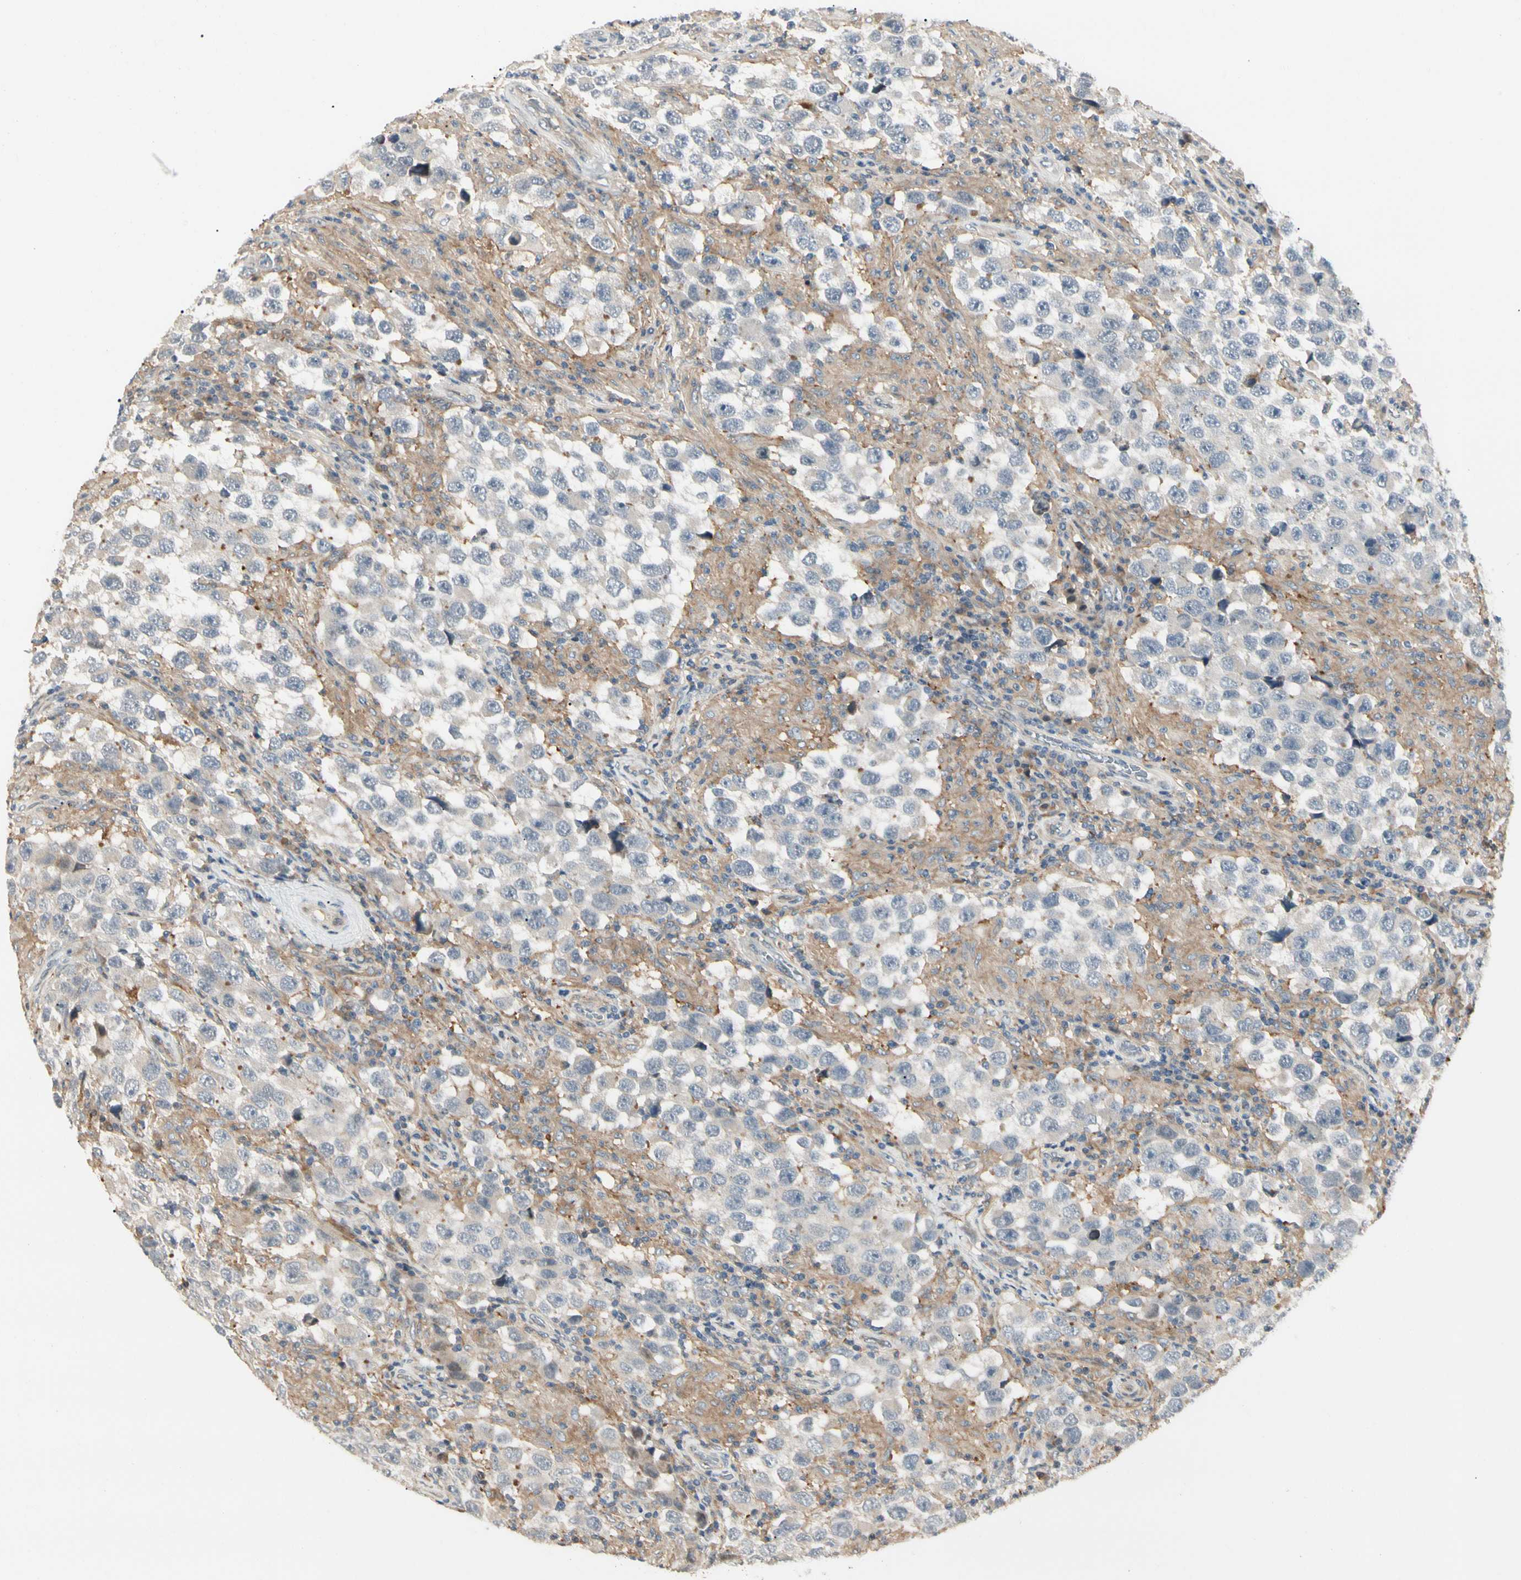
{"staining": {"intensity": "negative", "quantity": "none", "location": "none"}, "tissue": "testis cancer", "cell_type": "Tumor cells", "image_type": "cancer", "snomed": [{"axis": "morphology", "description": "Carcinoma, Embryonal, NOS"}, {"axis": "topography", "description": "Testis"}], "caption": "IHC of testis cancer demonstrates no positivity in tumor cells.", "gene": "FNDC3B", "patient": {"sex": "male", "age": 21}}